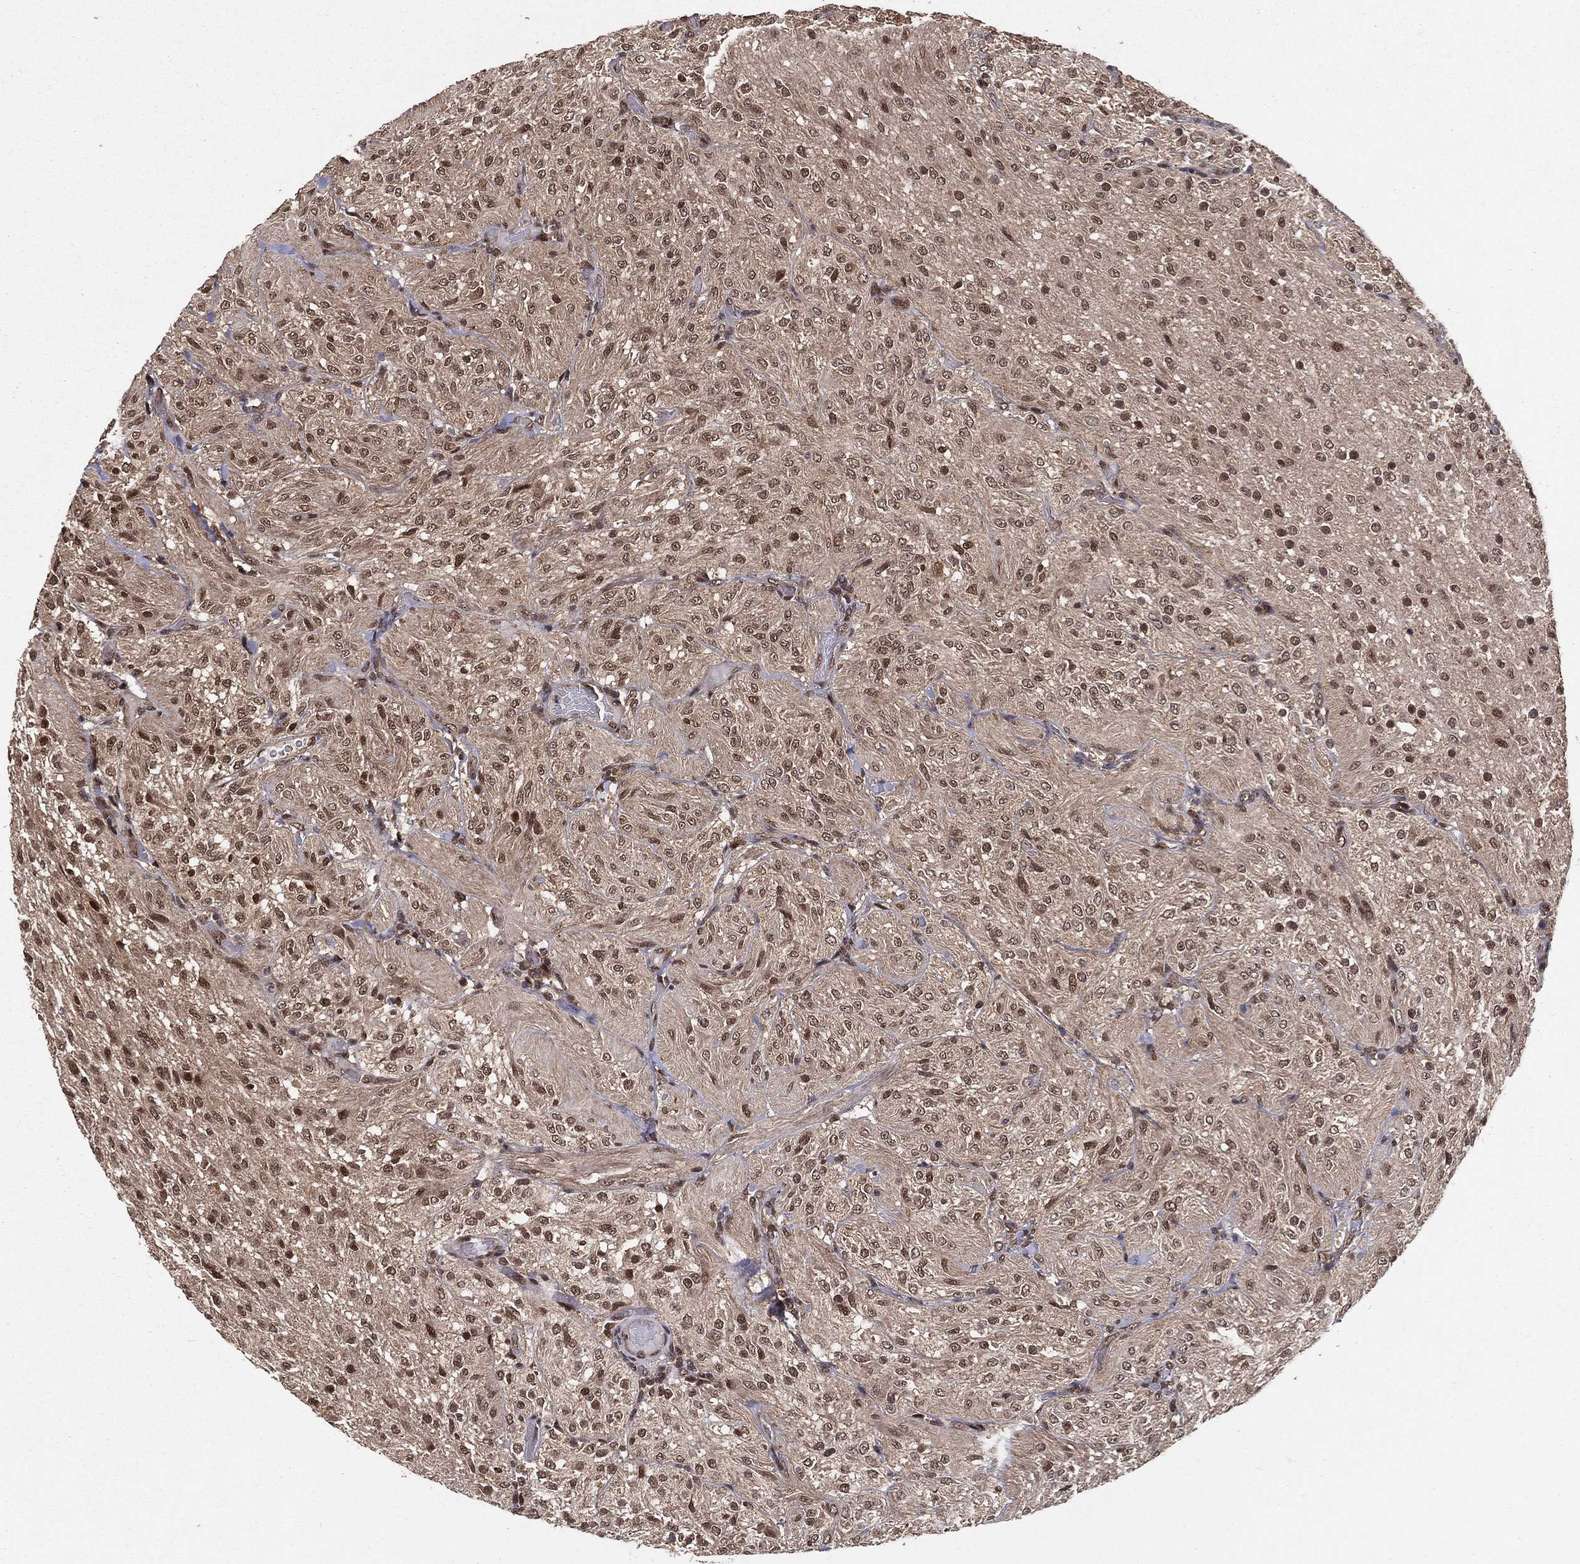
{"staining": {"intensity": "strong", "quantity": "<25%", "location": "nuclear"}, "tissue": "glioma", "cell_type": "Tumor cells", "image_type": "cancer", "snomed": [{"axis": "morphology", "description": "Glioma, malignant, Low grade"}, {"axis": "topography", "description": "Brain"}], "caption": "IHC of malignant glioma (low-grade) displays medium levels of strong nuclear positivity in approximately <25% of tumor cells.", "gene": "CARM1", "patient": {"sex": "male", "age": 3}}